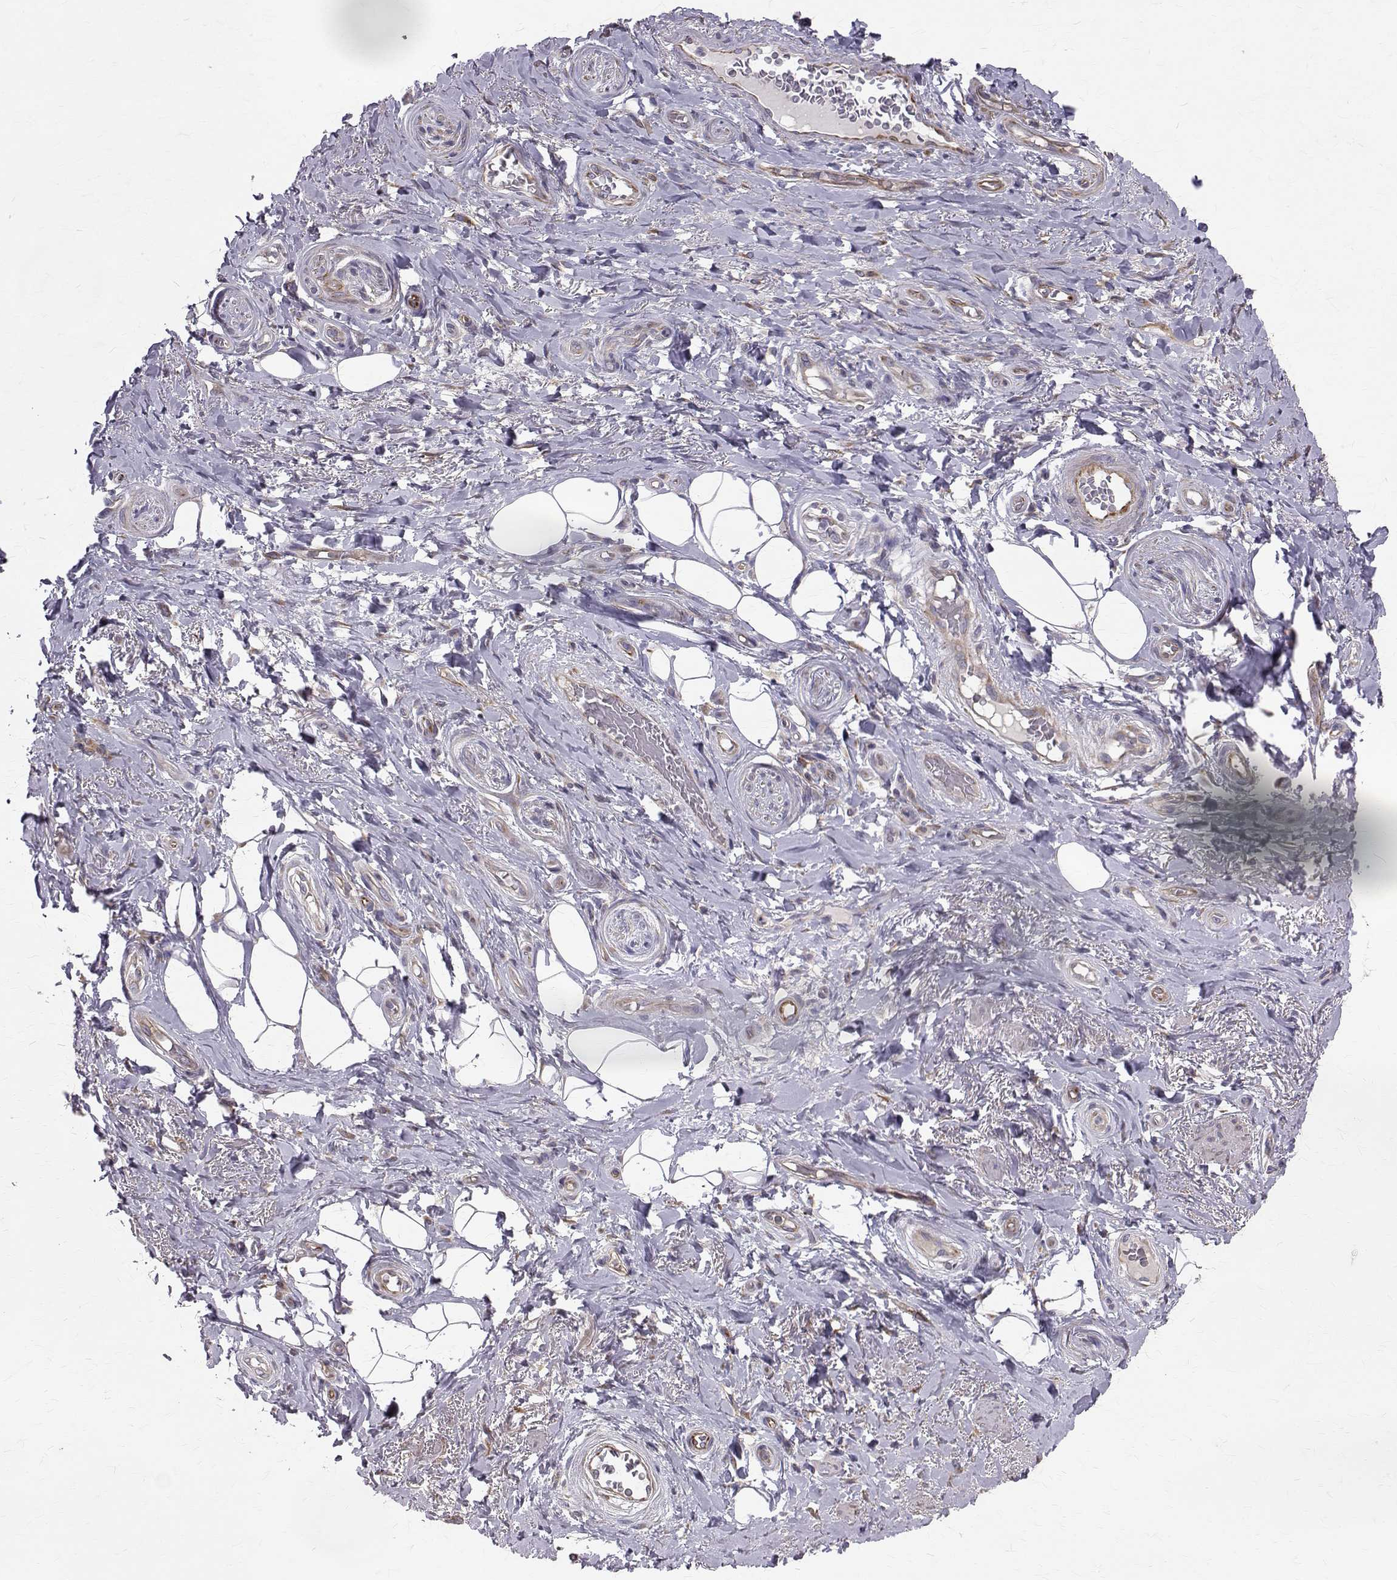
{"staining": {"intensity": "moderate", "quantity": "<25%", "location": "cytoplasmic/membranous"}, "tissue": "adipose tissue", "cell_type": "Adipocytes", "image_type": "normal", "snomed": [{"axis": "morphology", "description": "Normal tissue, NOS"}, {"axis": "topography", "description": "Anal"}, {"axis": "topography", "description": "Peripheral nerve tissue"}], "caption": "Protein positivity by immunohistochemistry reveals moderate cytoplasmic/membranous positivity in approximately <25% of adipocytes in unremarkable adipose tissue.", "gene": "ARFGAP1", "patient": {"sex": "male", "age": 53}}